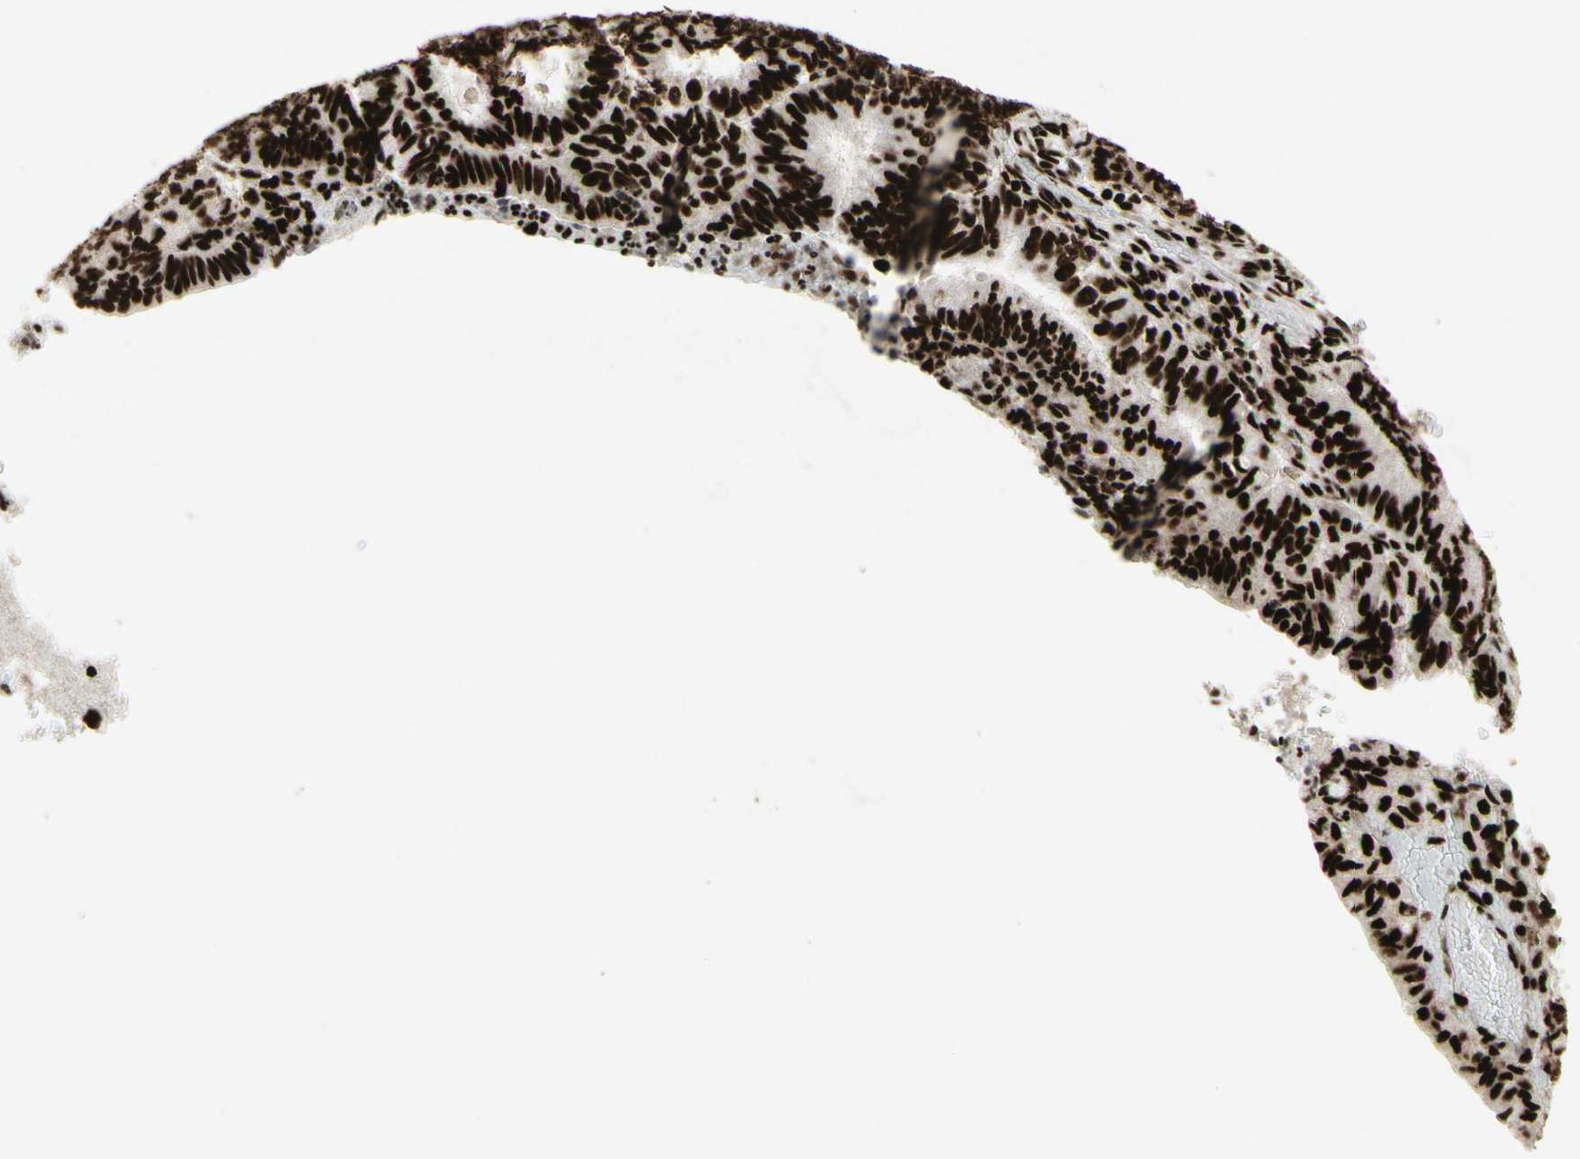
{"staining": {"intensity": "strong", "quantity": ">75%", "location": "nuclear"}, "tissue": "endometrial cancer", "cell_type": "Tumor cells", "image_type": "cancer", "snomed": [{"axis": "morphology", "description": "Adenocarcinoma, NOS"}, {"axis": "topography", "description": "Uterus"}], "caption": "Approximately >75% of tumor cells in adenocarcinoma (endometrial) exhibit strong nuclear protein staining as visualized by brown immunohistochemical staining.", "gene": "U2AF2", "patient": {"sex": "female", "age": 60}}